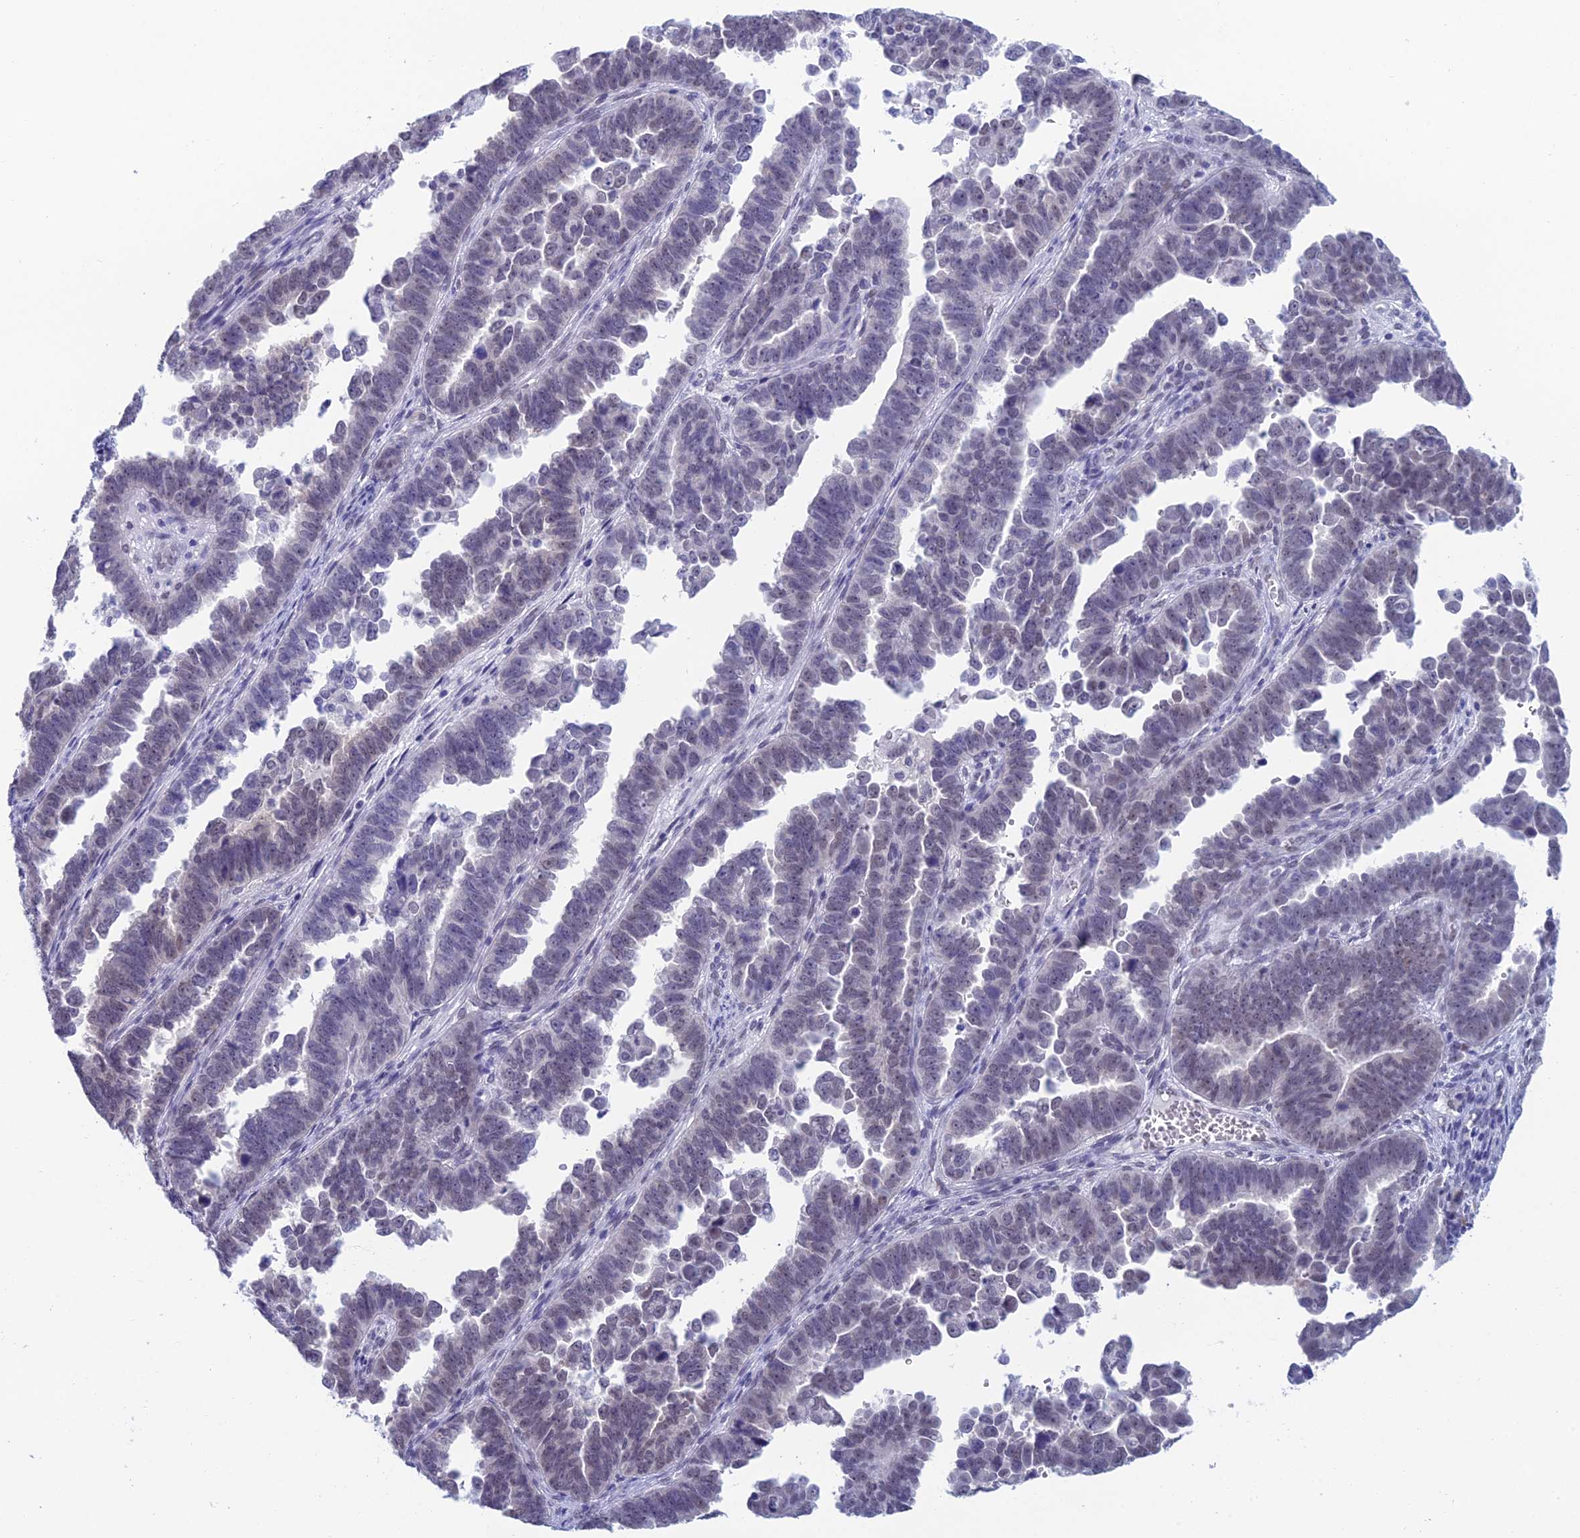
{"staining": {"intensity": "negative", "quantity": "none", "location": "none"}, "tissue": "endometrial cancer", "cell_type": "Tumor cells", "image_type": "cancer", "snomed": [{"axis": "morphology", "description": "Adenocarcinoma, NOS"}, {"axis": "topography", "description": "Endometrium"}], "caption": "This is an immunohistochemistry image of endometrial adenocarcinoma. There is no positivity in tumor cells.", "gene": "NABP2", "patient": {"sex": "female", "age": 75}}